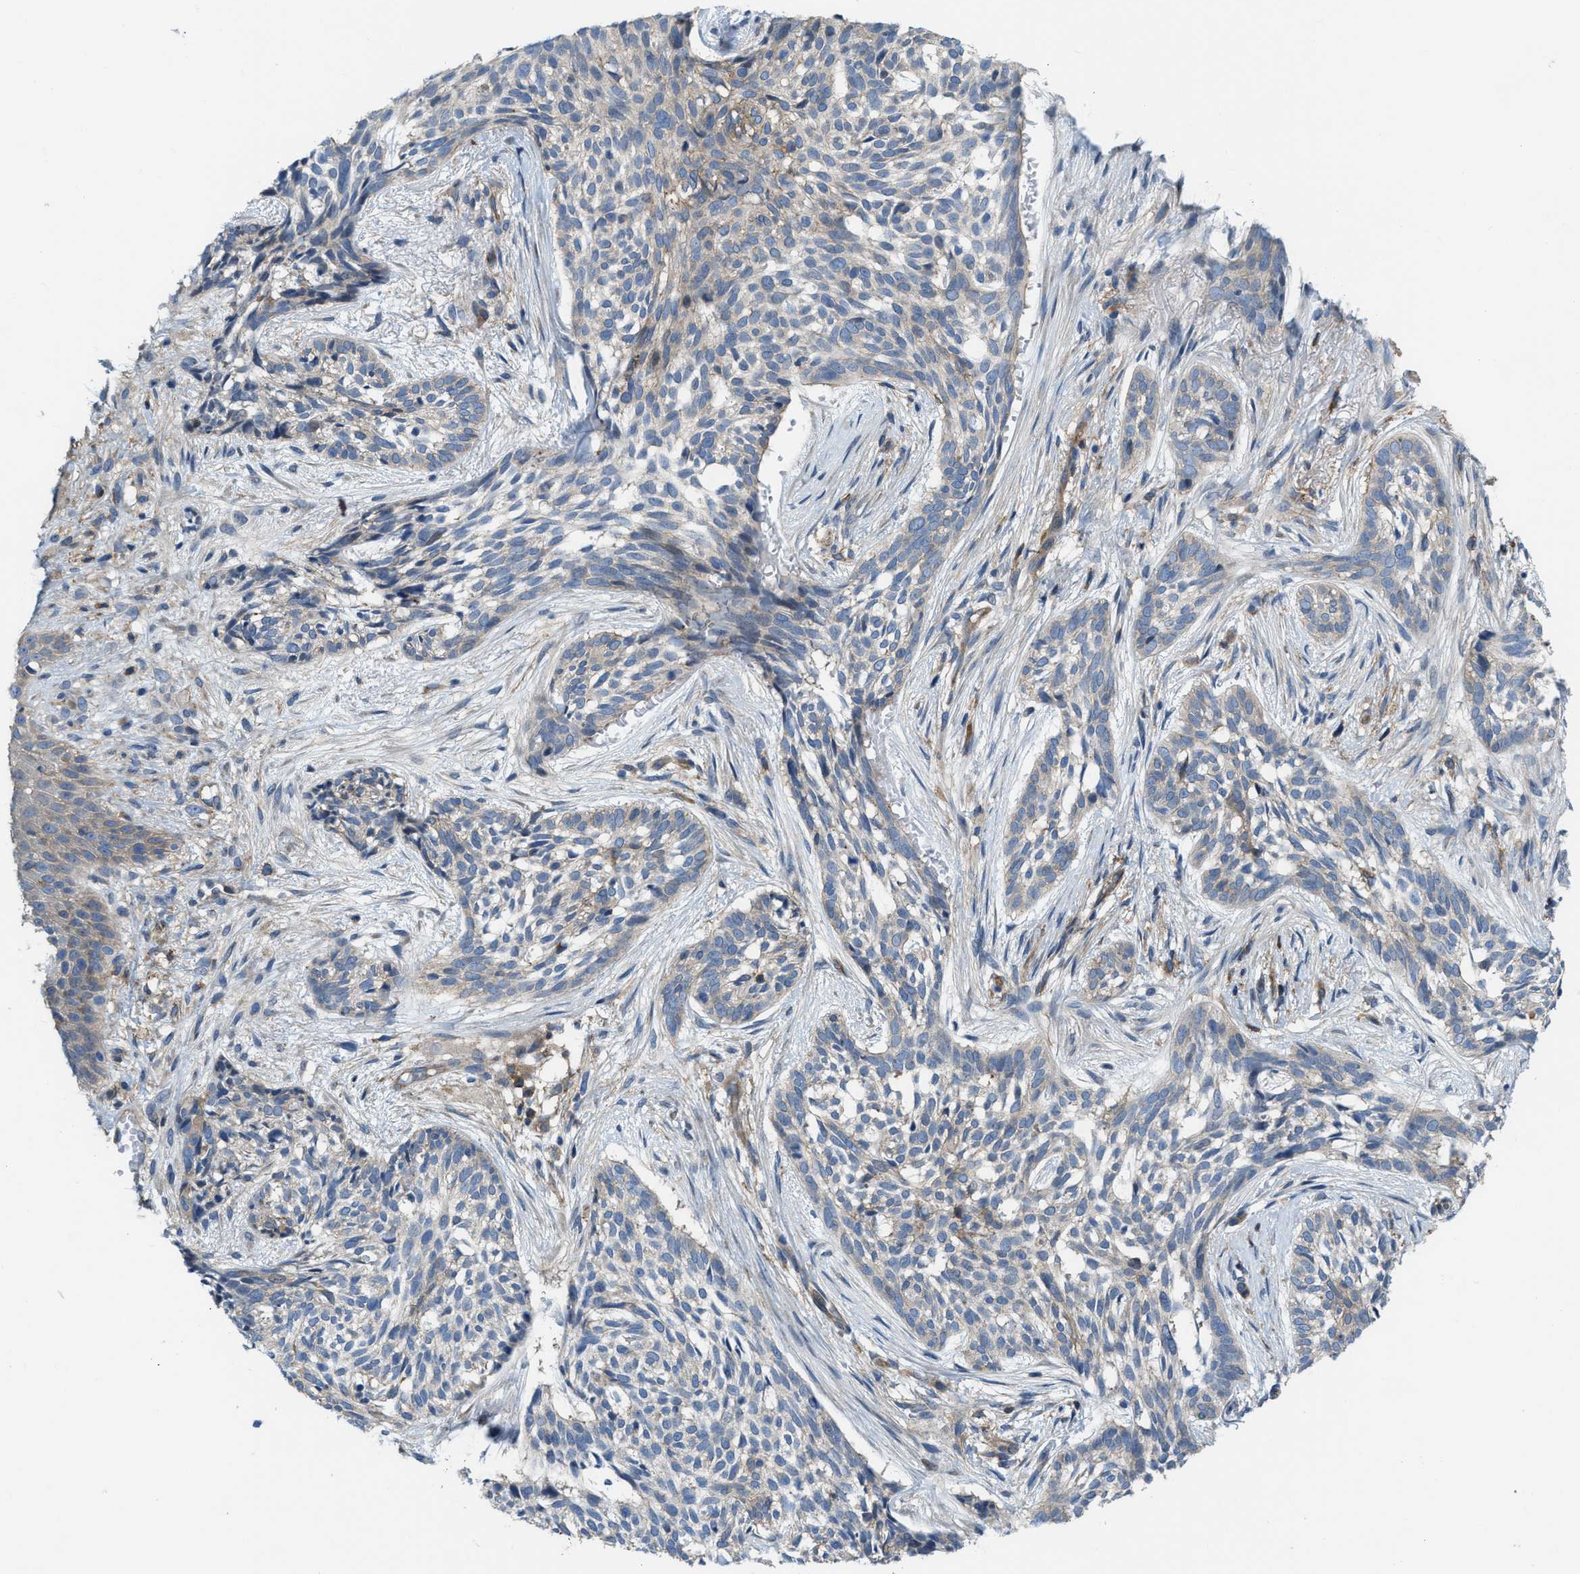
{"staining": {"intensity": "negative", "quantity": "none", "location": "none"}, "tissue": "skin cancer", "cell_type": "Tumor cells", "image_type": "cancer", "snomed": [{"axis": "morphology", "description": "Basal cell carcinoma"}, {"axis": "topography", "description": "Skin"}], "caption": "Tumor cells are negative for brown protein staining in basal cell carcinoma (skin).", "gene": "MYO18A", "patient": {"sex": "female", "age": 88}}